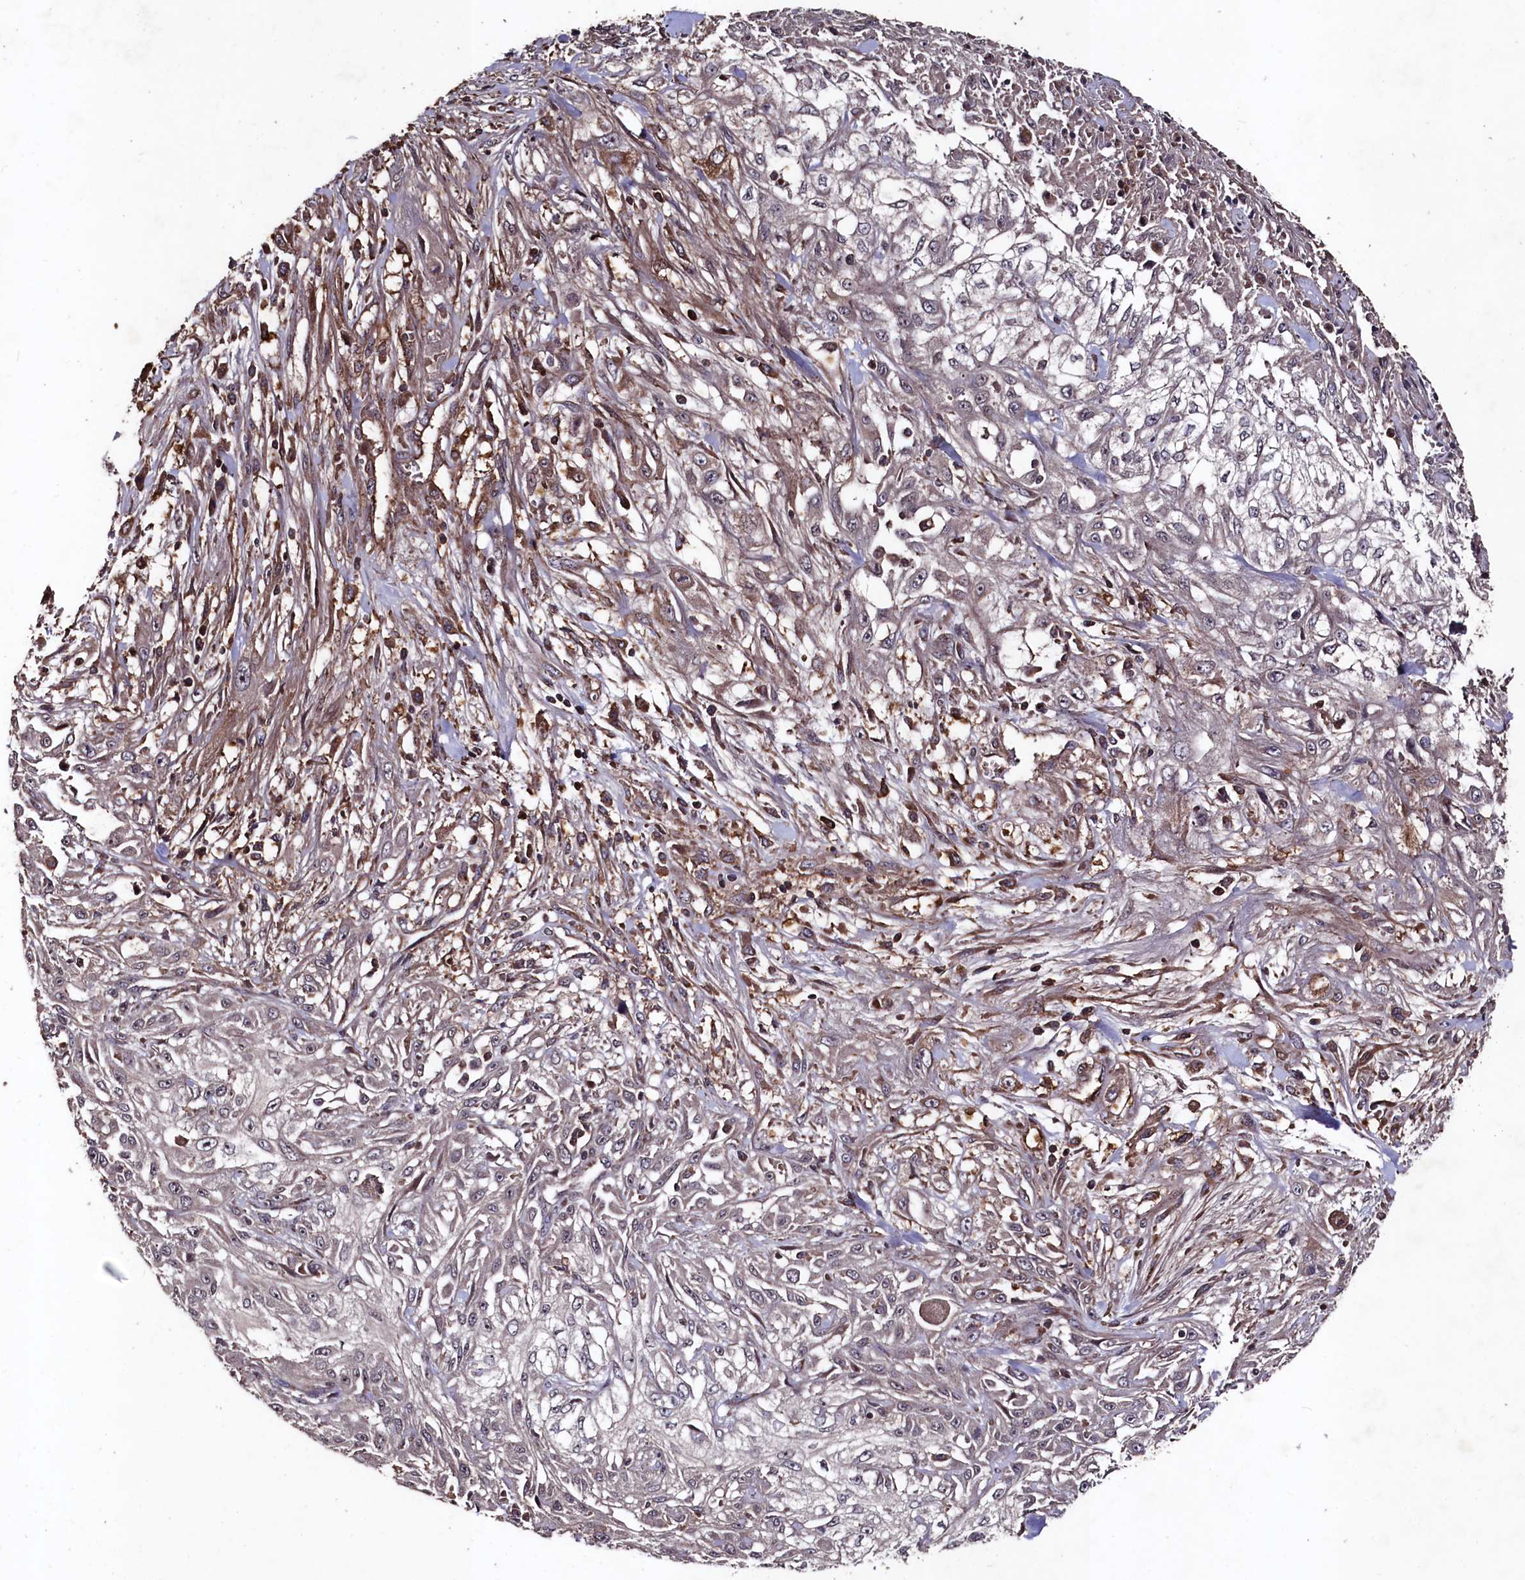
{"staining": {"intensity": "weak", "quantity": "<25%", "location": "cytoplasmic/membranous"}, "tissue": "skin cancer", "cell_type": "Tumor cells", "image_type": "cancer", "snomed": [{"axis": "morphology", "description": "Squamous cell carcinoma, NOS"}, {"axis": "morphology", "description": "Squamous cell carcinoma, metastatic, NOS"}, {"axis": "topography", "description": "Skin"}, {"axis": "topography", "description": "Lymph node"}], "caption": "Tumor cells are negative for brown protein staining in squamous cell carcinoma (skin).", "gene": "MYO1H", "patient": {"sex": "male", "age": 75}}